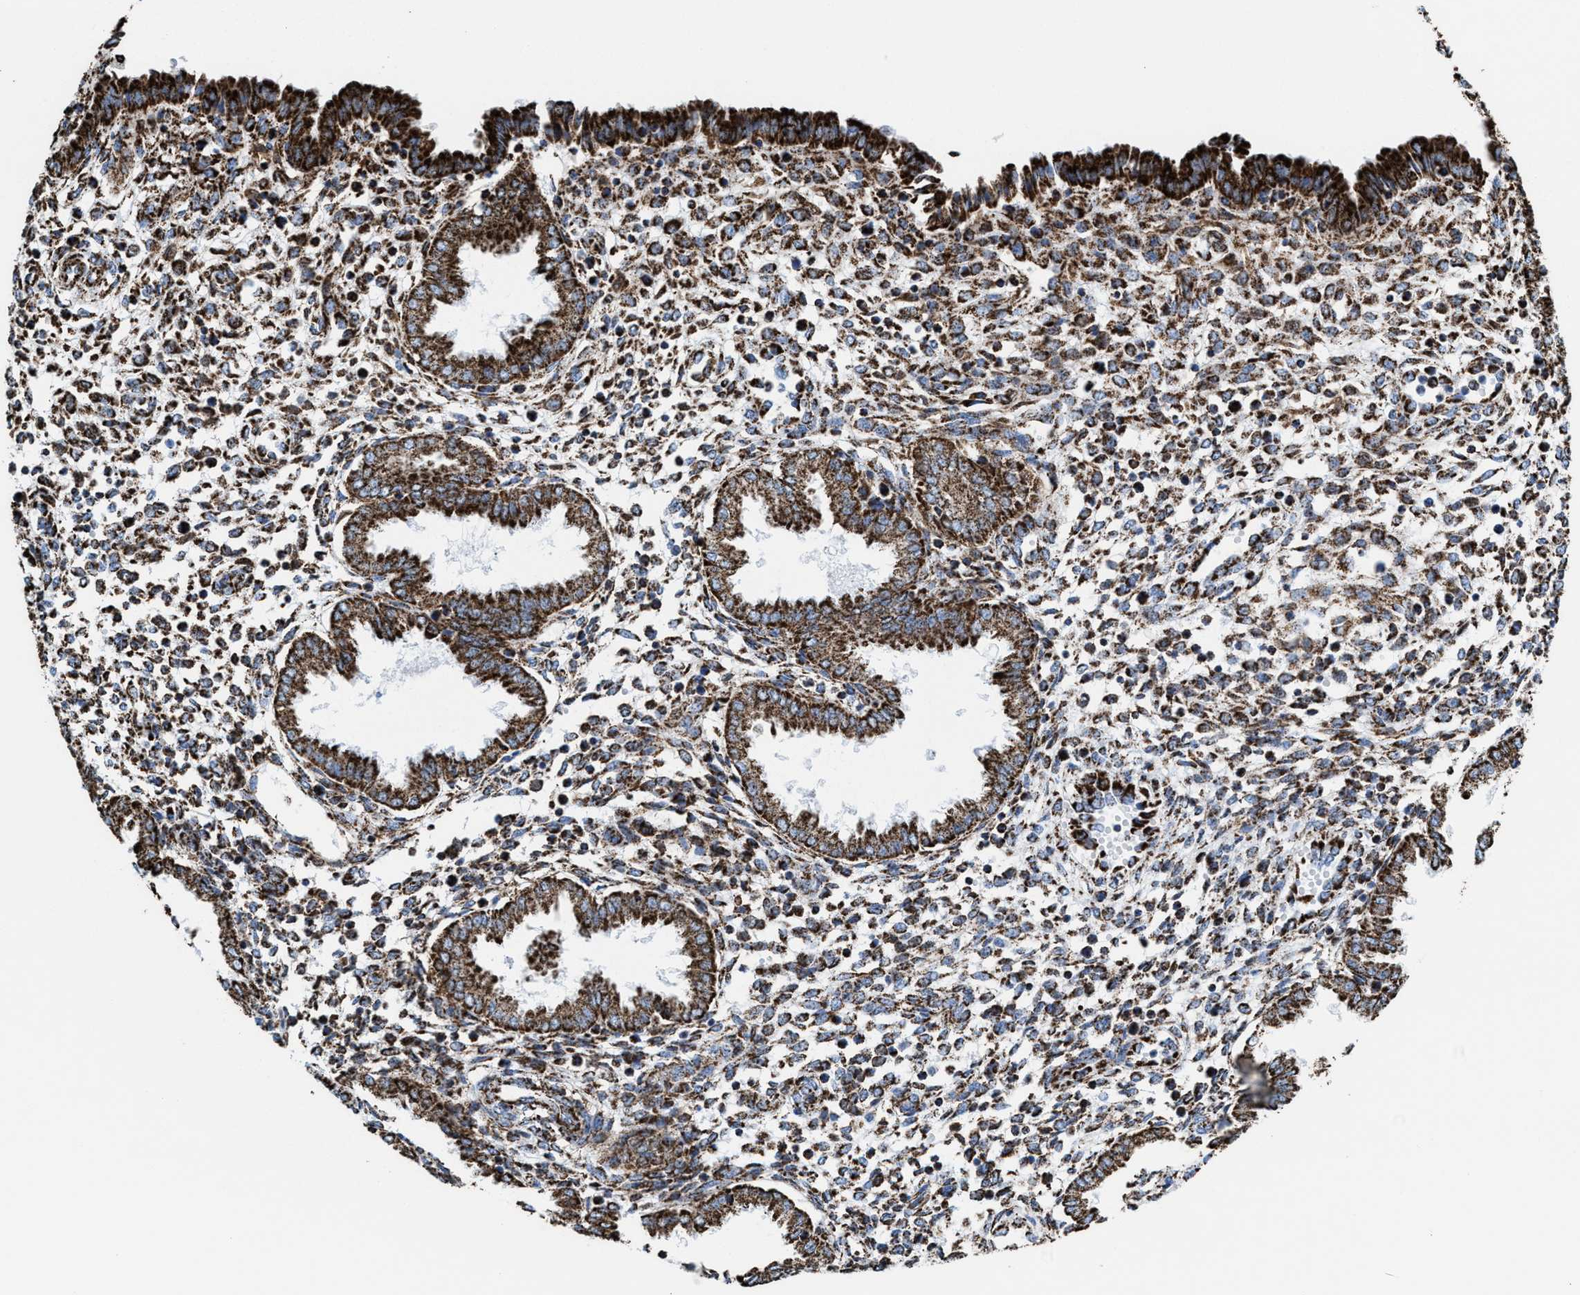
{"staining": {"intensity": "strong", "quantity": ">75%", "location": "cytoplasmic/membranous"}, "tissue": "endometrium", "cell_type": "Cells in endometrial stroma", "image_type": "normal", "snomed": [{"axis": "morphology", "description": "Normal tissue, NOS"}, {"axis": "topography", "description": "Endometrium"}], "caption": "IHC histopathology image of benign endometrium: endometrium stained using immunohistochemistry (IHC) displays high levels of strong protein expression localized specifically in the cytoplasmic/membranous of cells in endometrial stroma, appearing as a cytoplasmic/membranous brown color.", "gene": "ECHS1", "patient": {"sex": "female", "age": 33}}